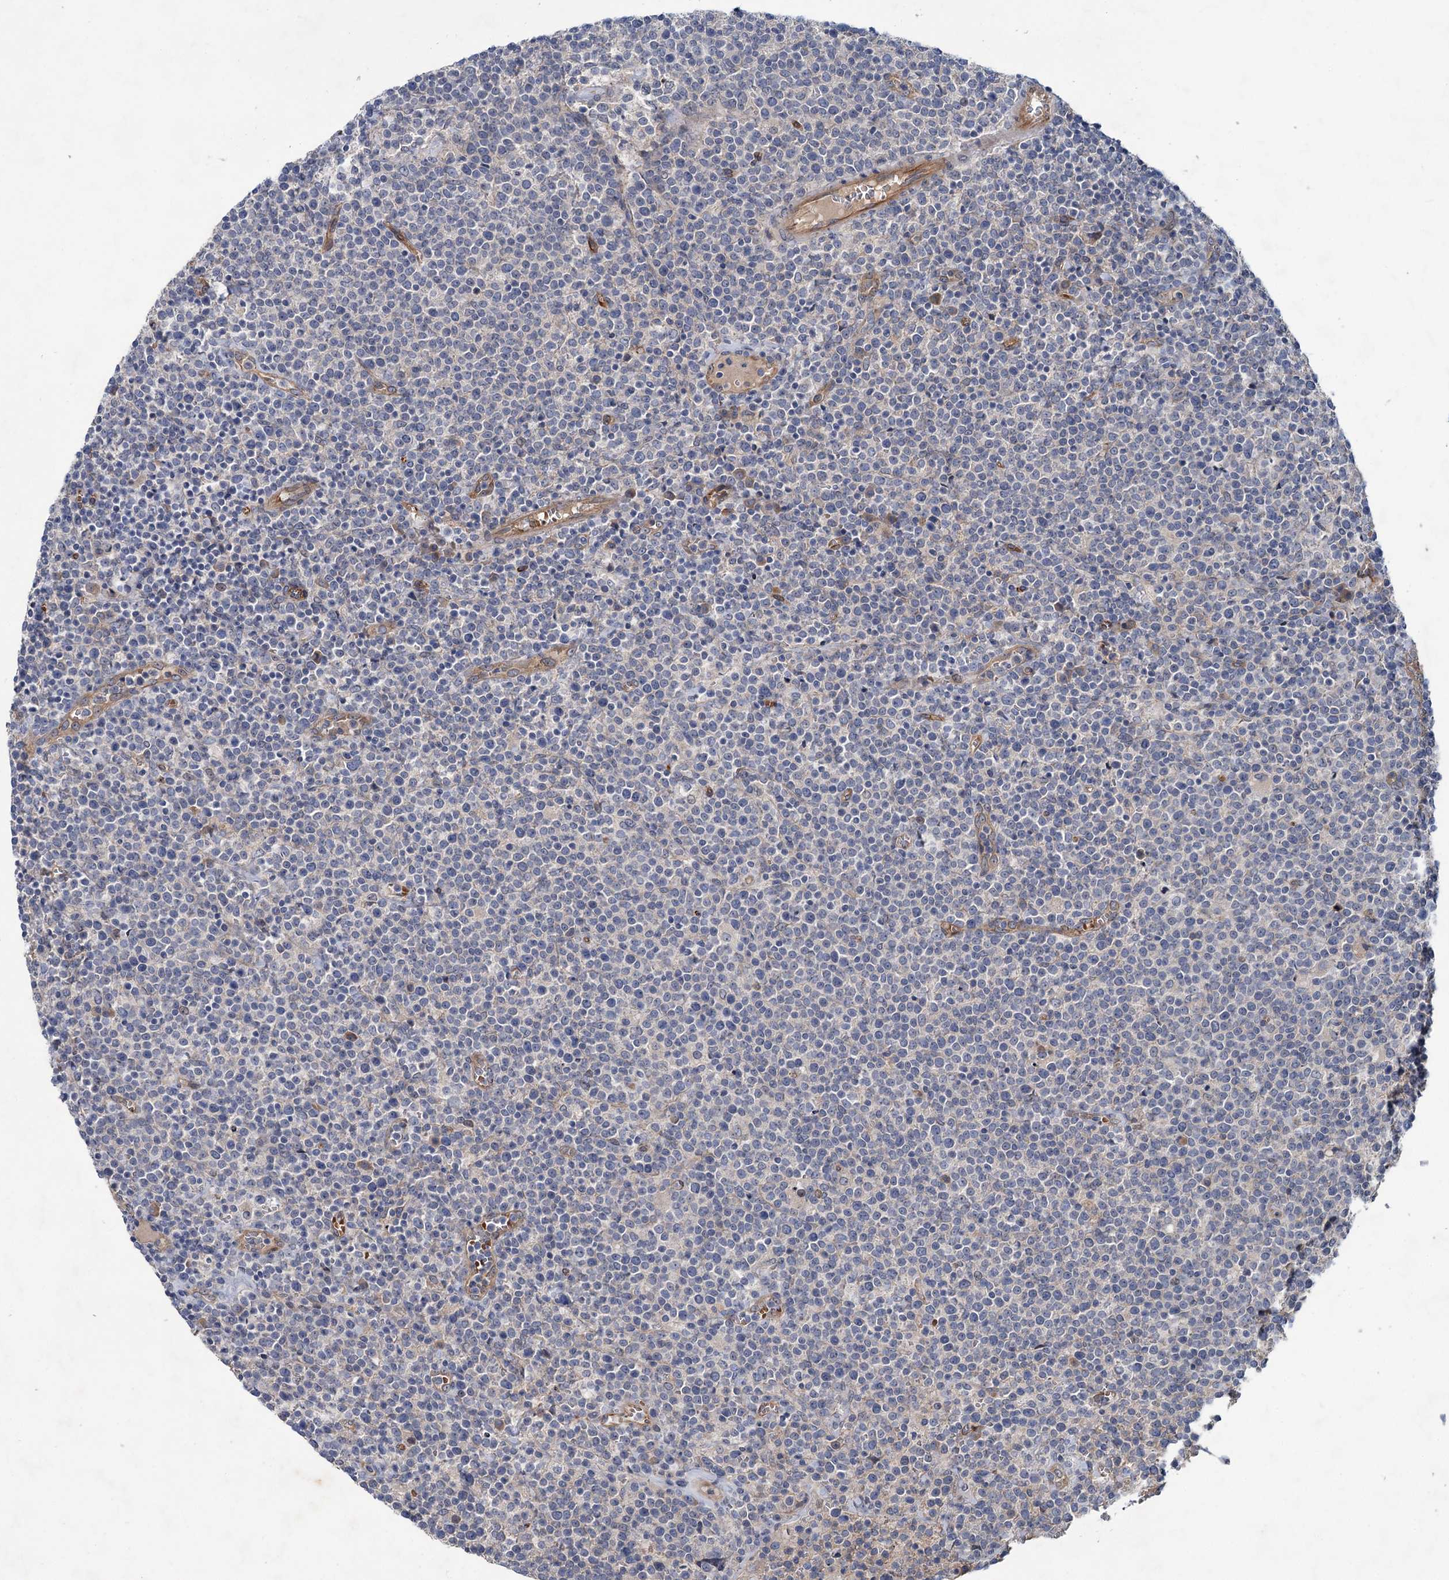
{"staining": {"intensity": "negative", "quantity": "none", "location": "none"}, "tissue": "lymphoma", "cell_type": "Tumor cells", "image_type": "cancer", "snomed": [{"axis": "morphology", "description": "Malignant lymphoma, non-Hodgkin's type, High grade"}, {"axis": "topography", "description": "Lymph node"}], "caption": "A high-resolution histopathology image shows immunohistochemistry staining of high-grade malignant lymphoma, non-Hodgkin's type, which demonstrates no significant expression in tumor cells. Nuclei are stained in blue.", "gene": "PKN2", "patient": {"sex": "male", "age": 61}}